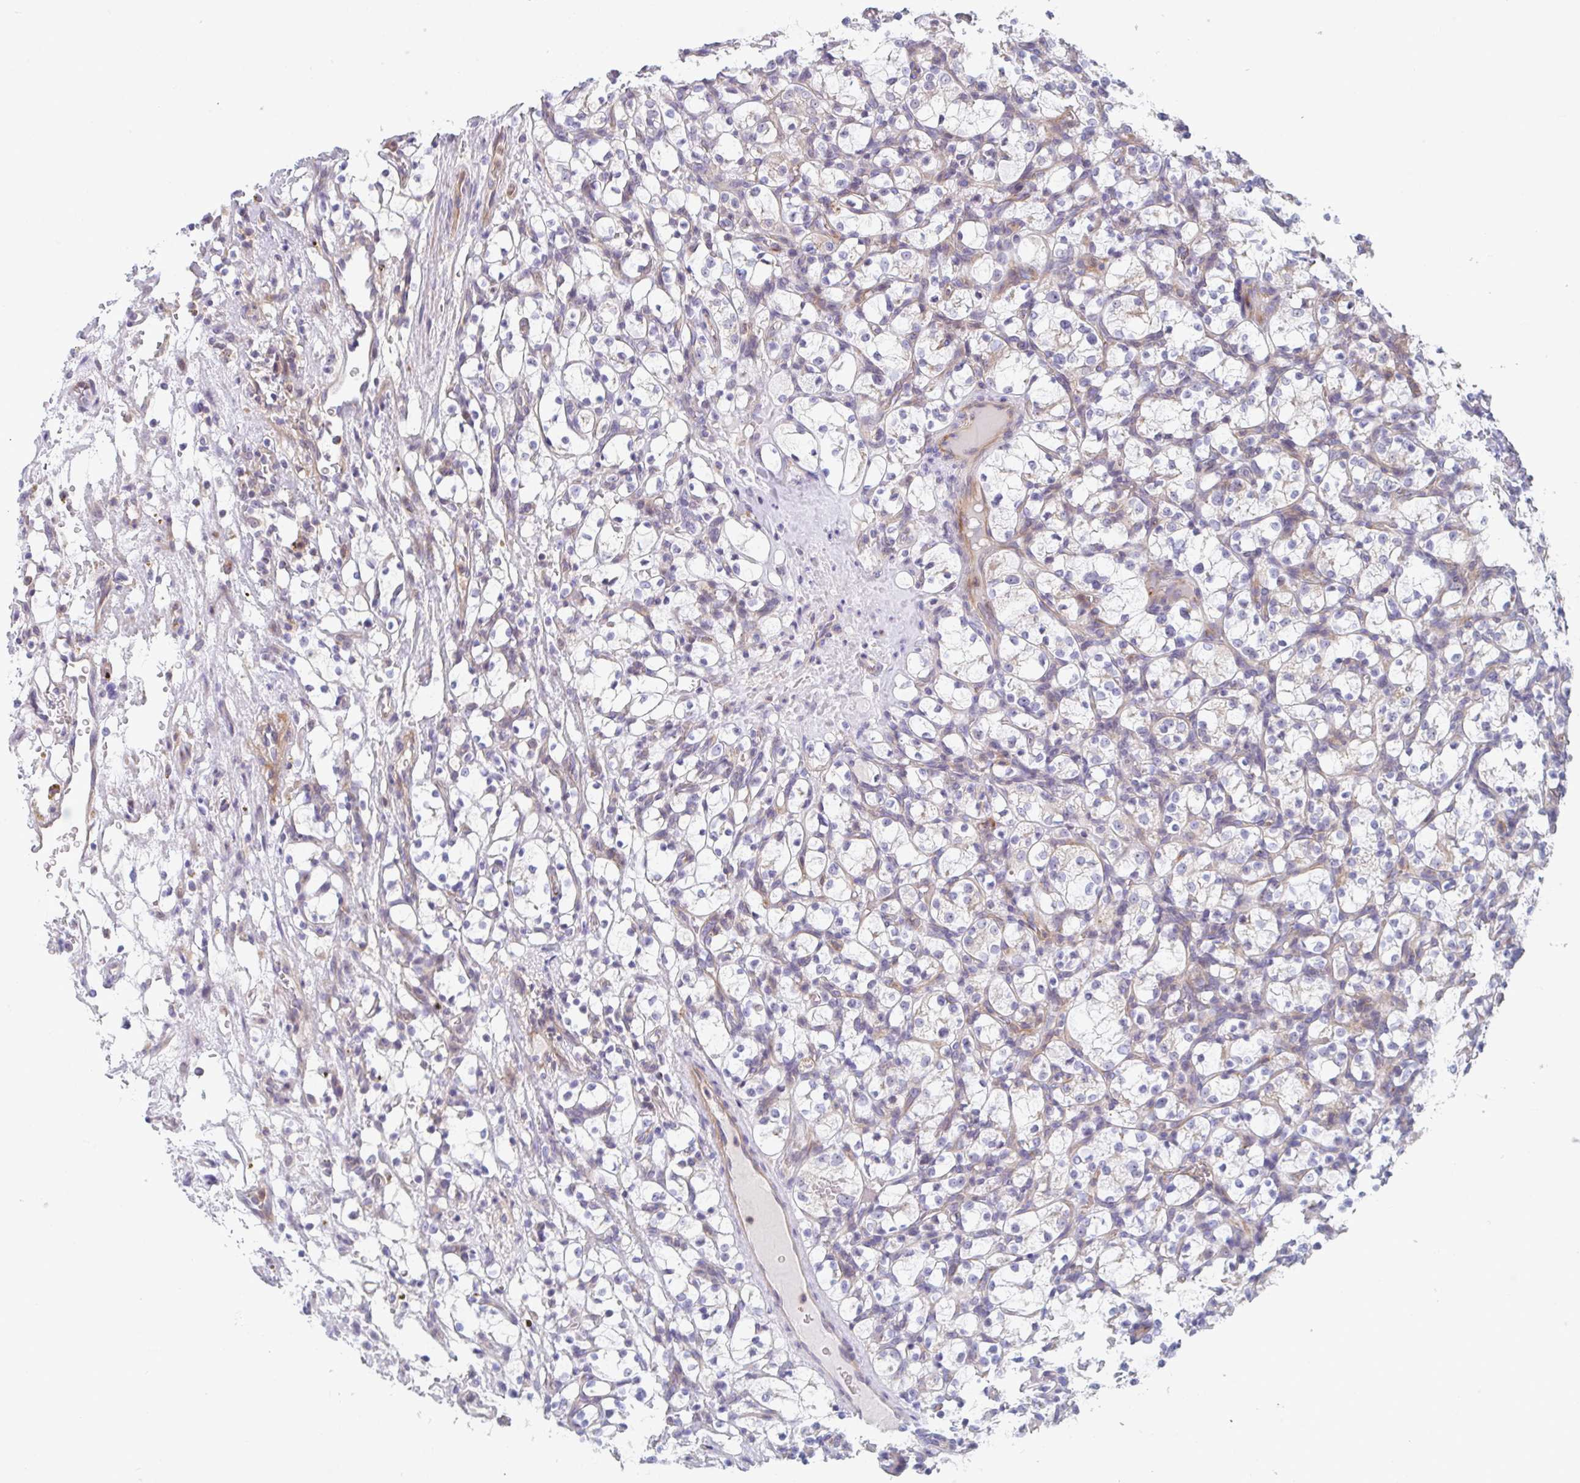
{"staining": {"intensity": "negative", "quantity": "none", "location": "none"}, "tissue": "renal cancer", "cell_type": "Tumor cells", "image_type": "cancer", "snomed": [{"axis": "morphology", "description": "Adenocarcinoma, NOS"}, {"axis": "topography", "description": "Kidney"}], "caption": "There is no significant expression in tumor cells of renal cancer (adenocarcinoma).", "gene": "KLHL33", "patient": {"sex": "female", "age": 69}}